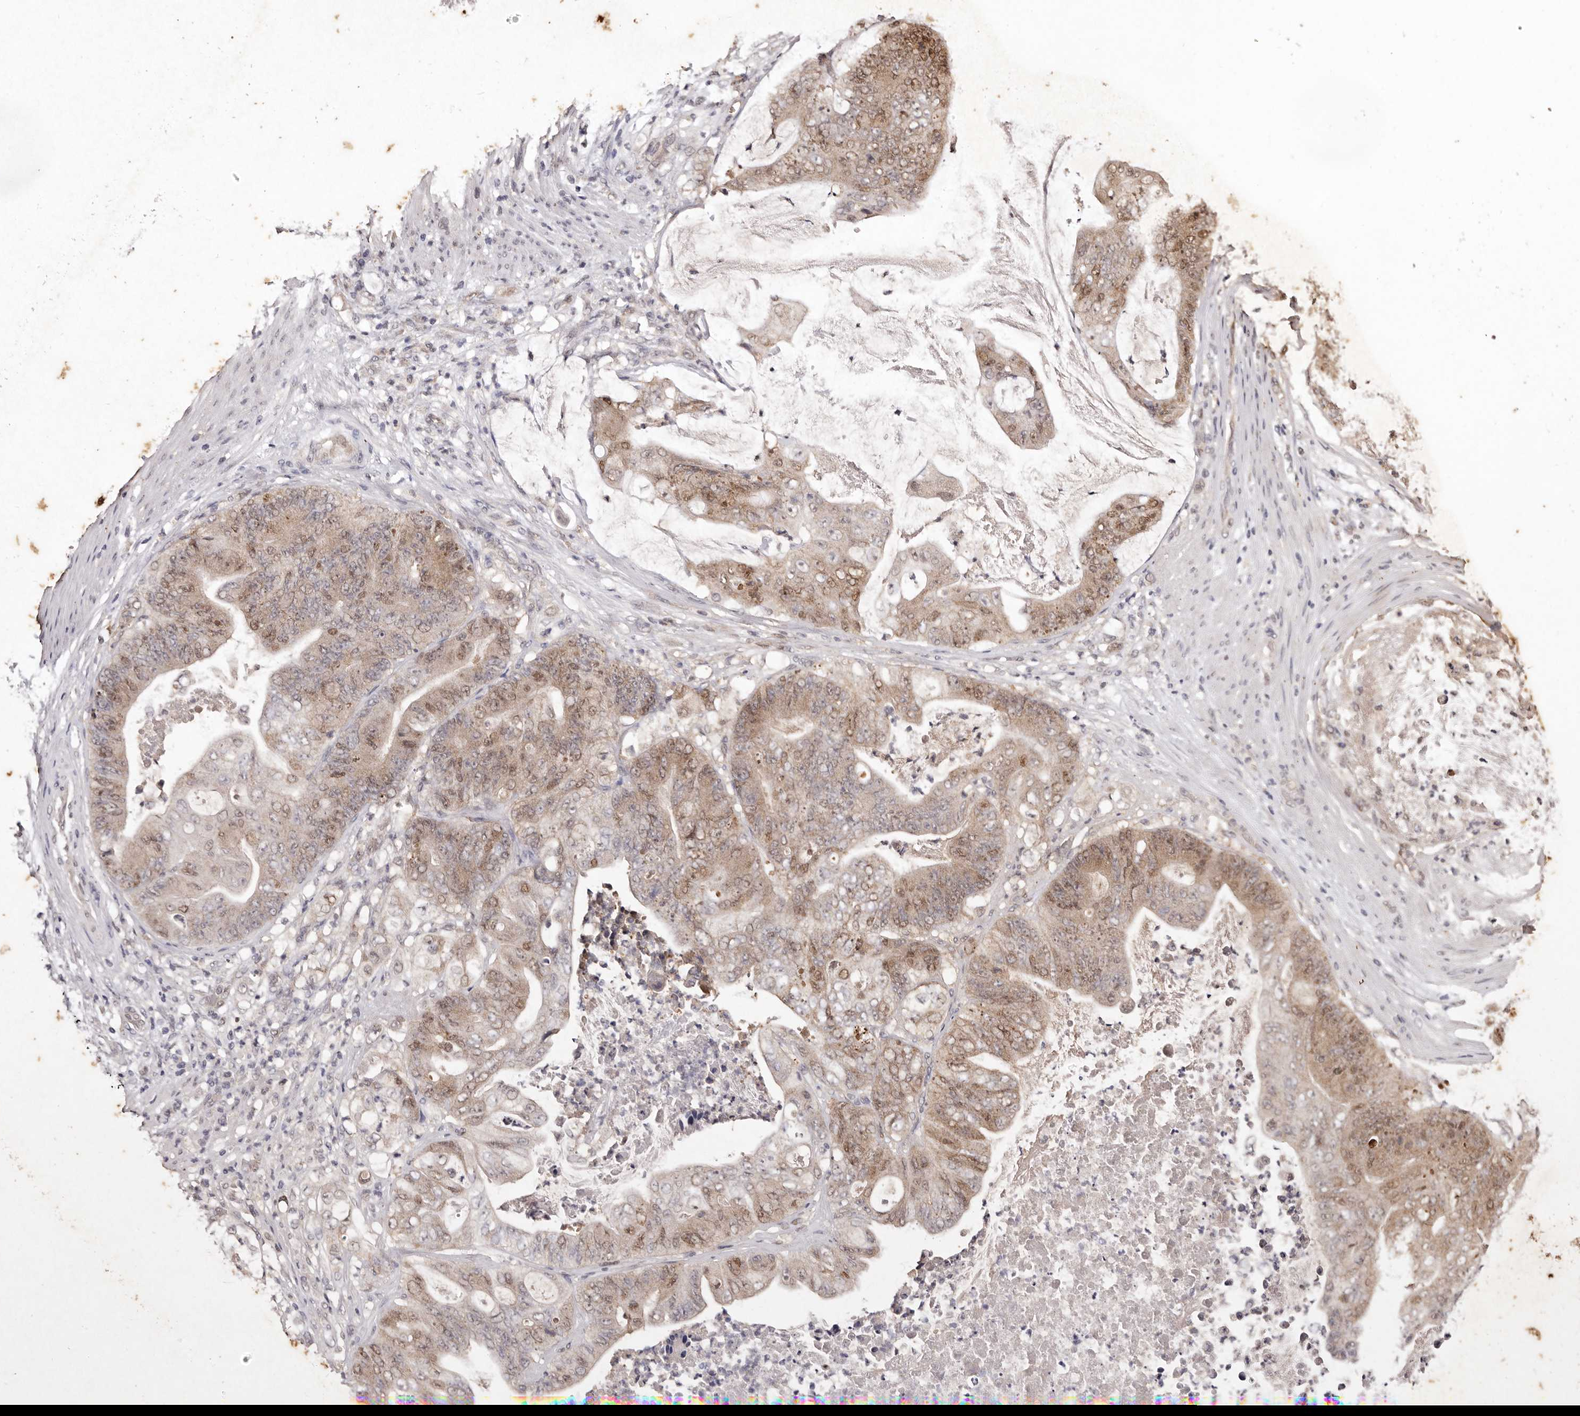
{"staining": {"intensity": "moderate", "quantity": ">75%", "location": "cytoplasmic/membranous,nuclear"}, "tissue": "stomach cancer", "cell_type": "Tumor cells", "image_type": "cancer", "snomed": [{"axis": "morphology", "description": "Adenocarcinoma, NOS"}, {"axis": "topography", "description": "Stomach"}], "caption": "Immunohistochemistry (IHC) photomicrograph of neoplastic tissue: human stomach cancer stained using immunohistochemistry (IHC) demonstrates medium levels of moderate protein expression localized specifically in the cytoplasmic/membranous and nuclear of tumor cells, appearing as a cytoplasmic/membranous and nuclear brown color.", "gene": "NOTCH1", "patient": {"sex": "male", "age": 62}}